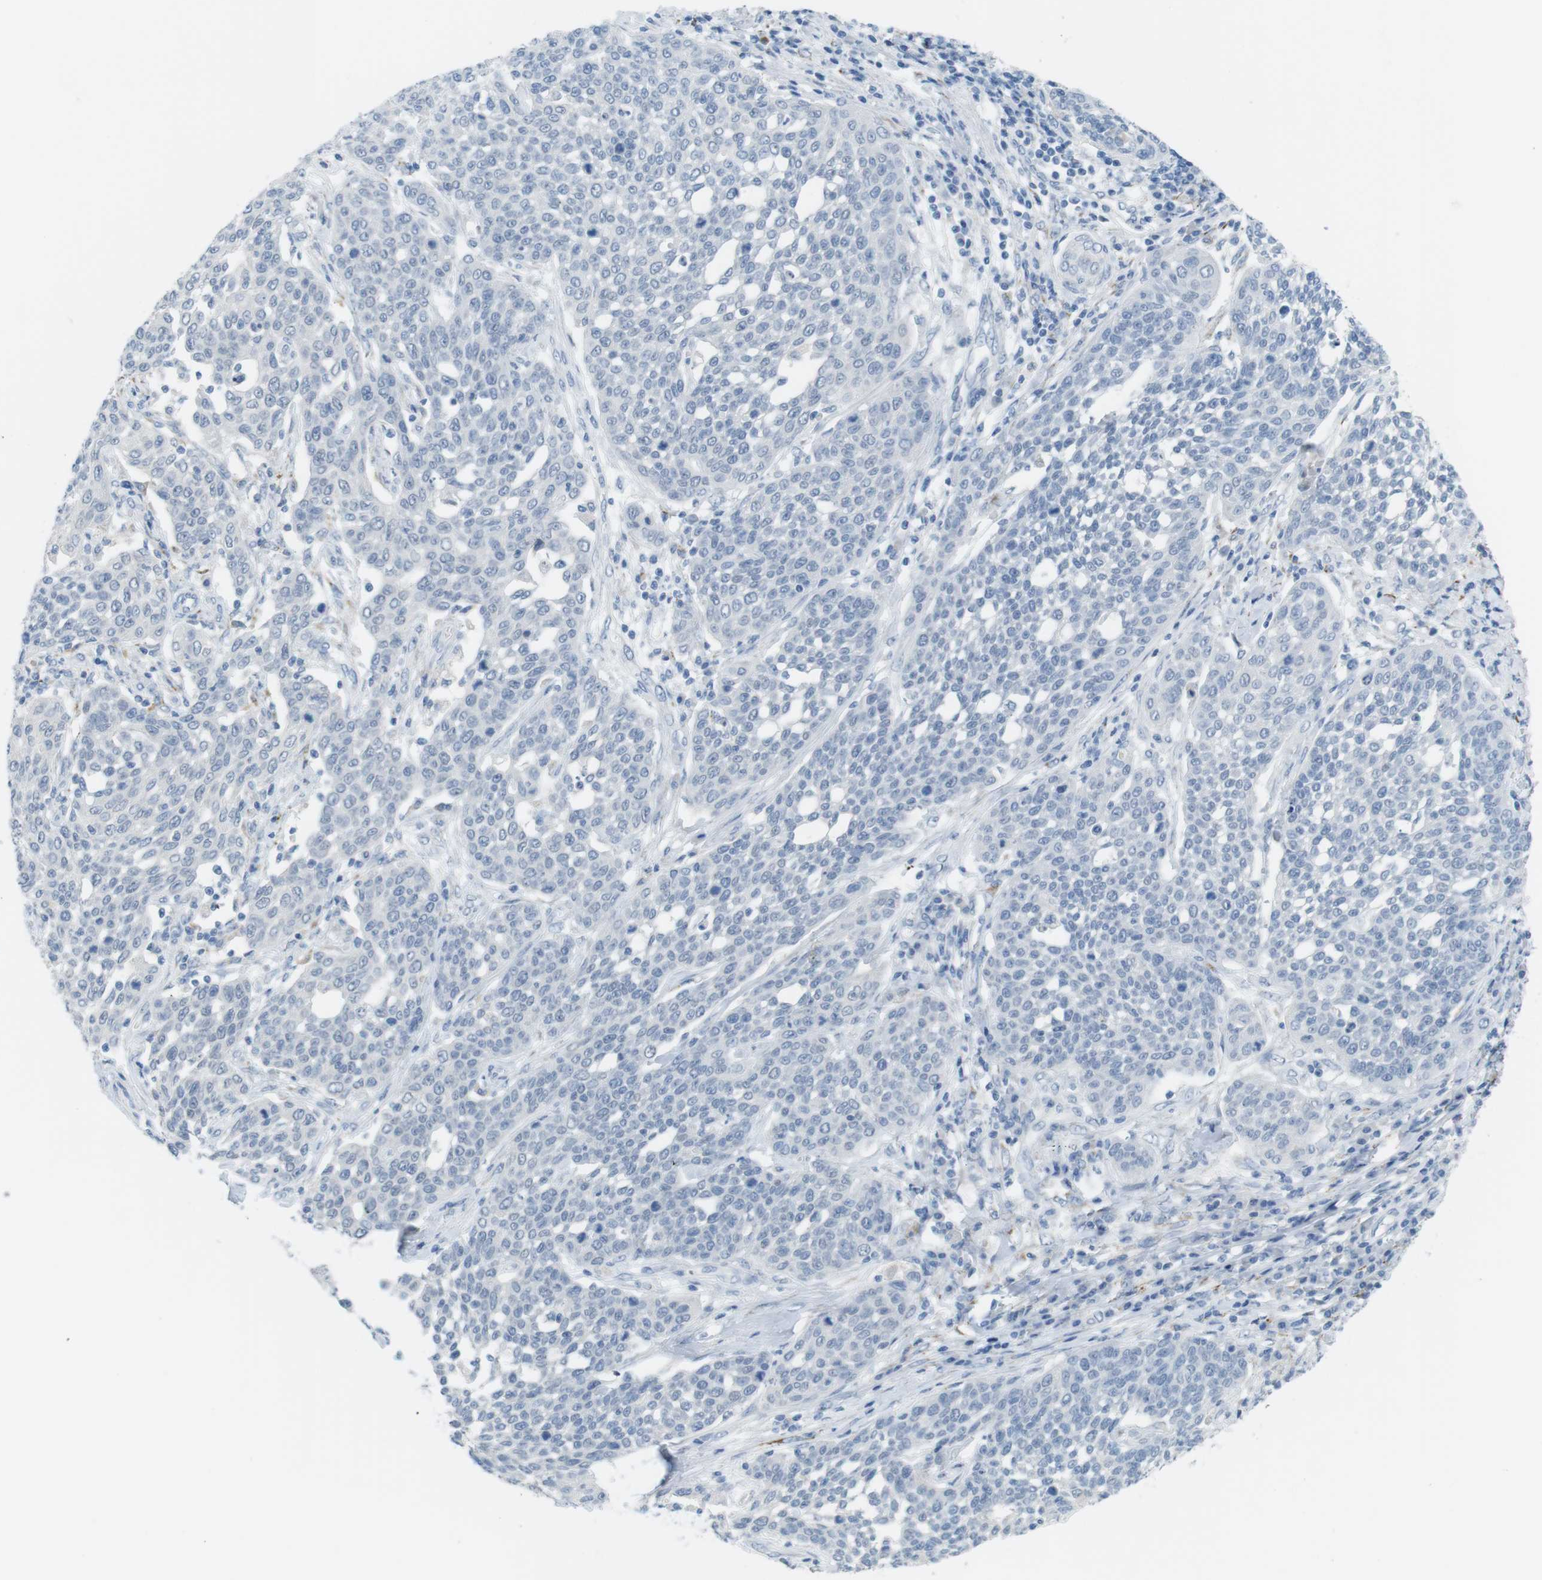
{"staining": {"intensity": "negative", "quantity": "none", "location": "none"}, "tissue": "cervical cancer", "cell_type": "Tumor cells", "image_type": "cancer", "snomed": [{"axis": "morphology", "description": "Squamous cell carcinoma, NOS"}, {"axis": "topography", "description": "Cervix"}], "caption": "This is an immunohistochemistry micrograph of squamous cell carcinoma (cervical). There is no staining in tumor cells.", "gene": "YIPF1", "patient": {"sex": "female", "age": 34}}